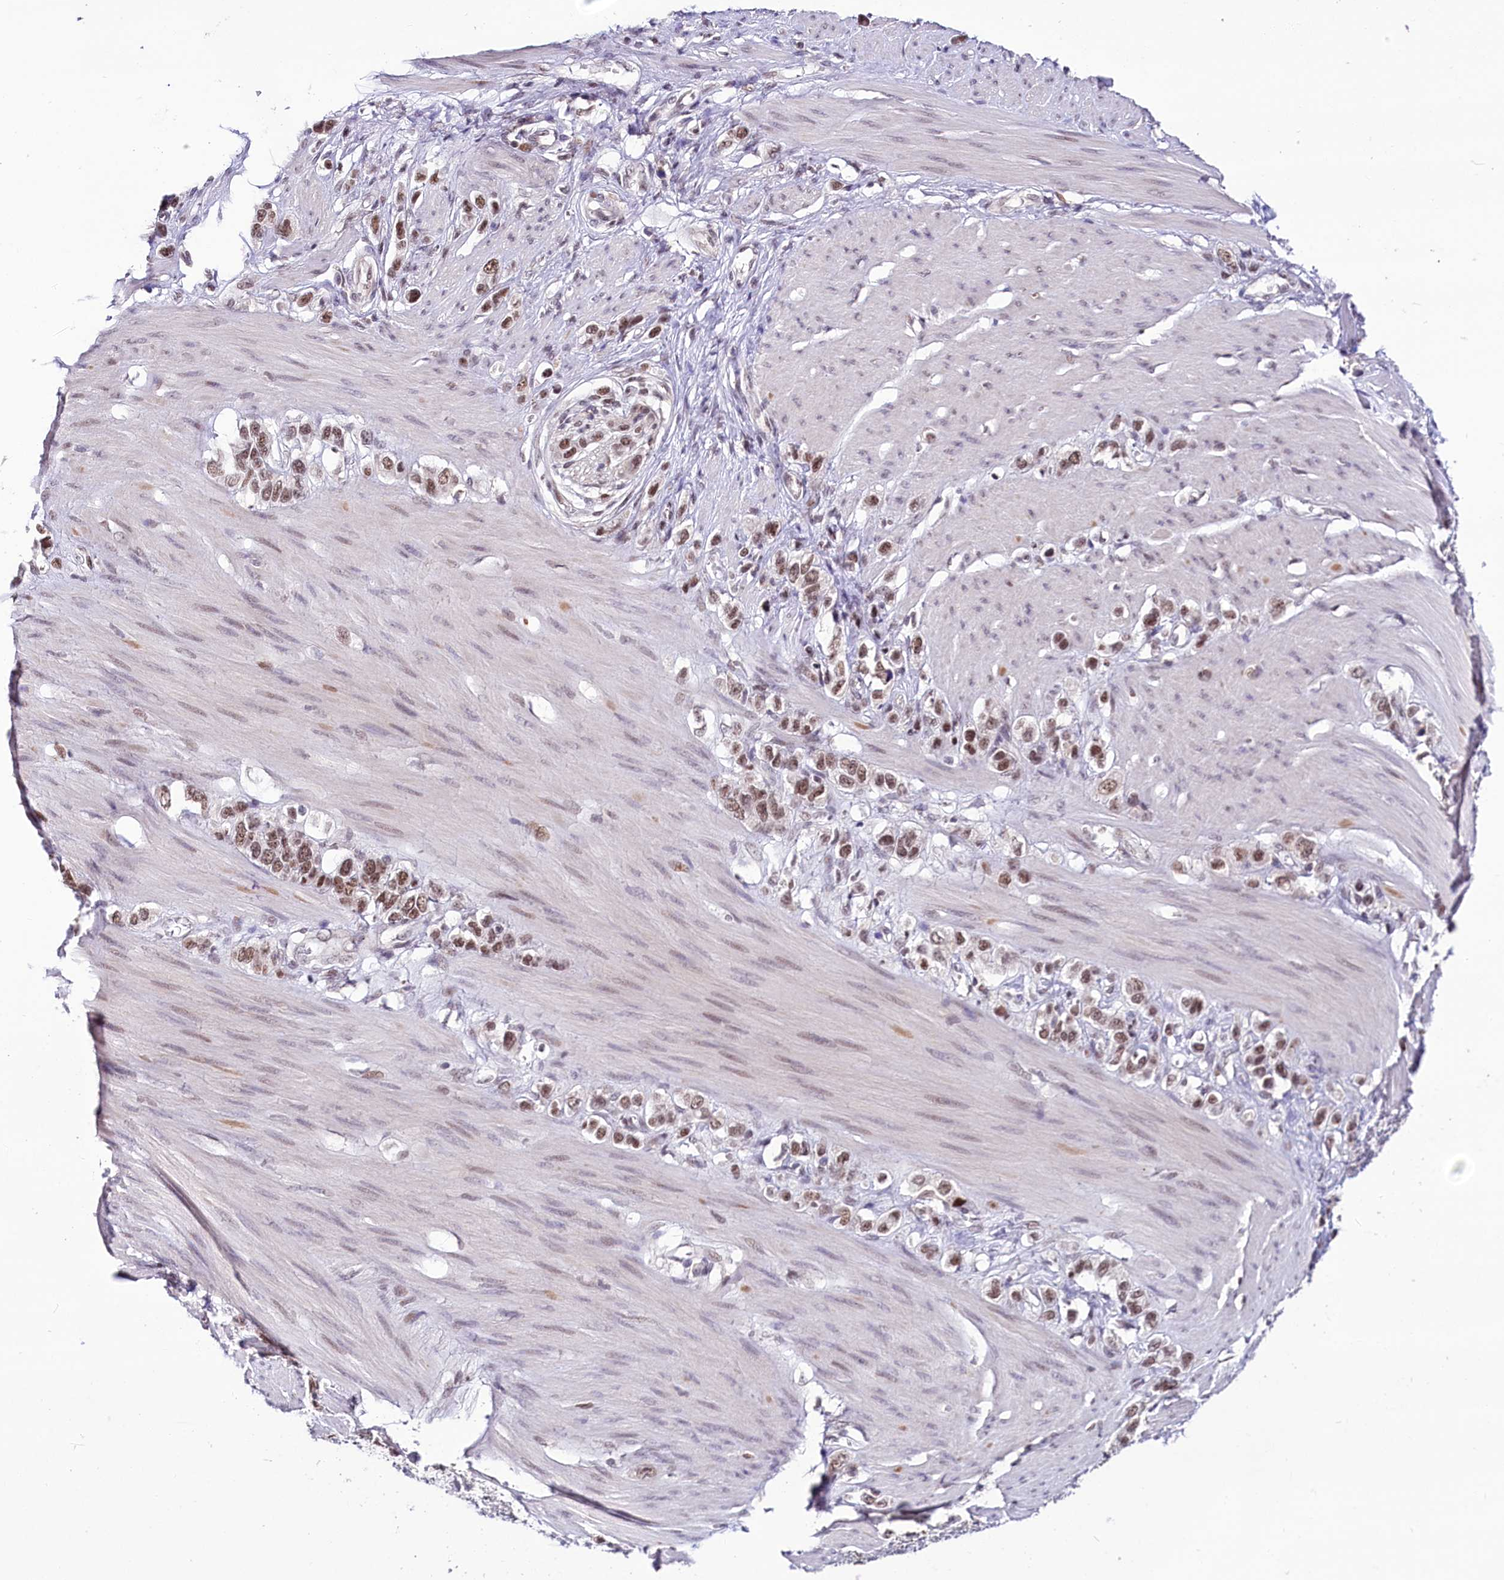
{"staining": {"intensity": "moderate", "quantity": ">75%", "location": "nuclear"}, "tissue": "stomach cancer", "cell_type": "Tumor cells", "image_type": "cancer", "snomed": [{"axis": "morphology", "description": "Adenocarcinoma, NOS"}, {"axis": "morphology", "description": "Adenocarcinoma, High grade"}, {"axis": "topography", "description": "Stomach, upper"}, {"axis": "topography", "description": "Stomach, lower"}], "caption": "A brown stain labels moderate nuclear staining of a protein in human adenocarcinoma (stomach) tumor cells. The staining was performed using DAB (3,3'-diaminobenzidine), with brown indicating positive protein expression. Nuclei are stained blue with hematoxylin.", "gene": "SCAF11", "patient": {"sex": "female", "age": 65}}